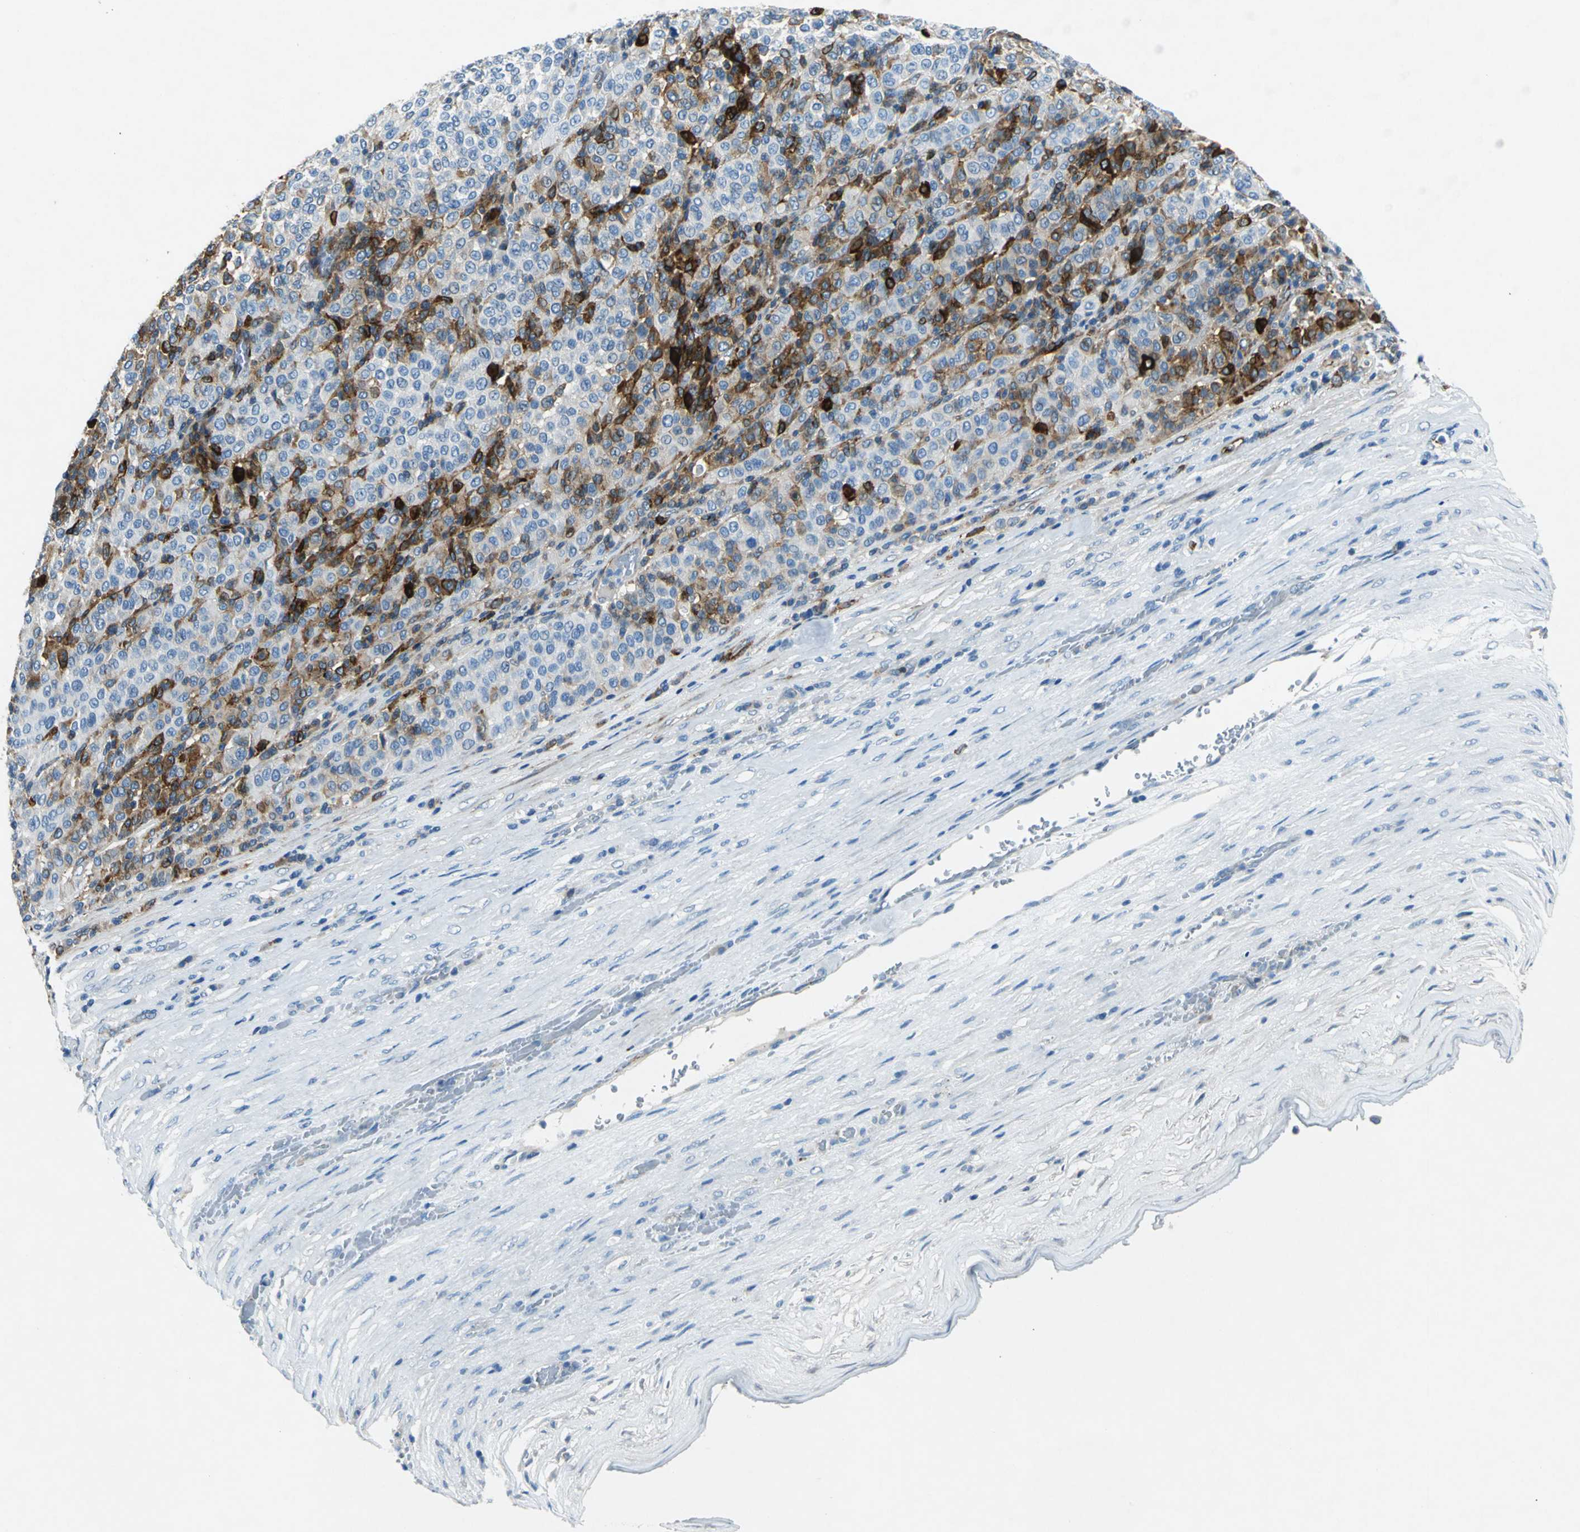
{"staining": {"intensity": "strong", "quantity": "<25%", "location": "cytoplasmic/membranous"}, "tissue": "melanoma", "cell_type": "Tumor cells", "image_type": "cancer", "snomed": [{"axis": "morphology", "description": "Malignant melanoma, Metastatic site"}, {"axis": "topography", "description": "Pancreas"}], "caption": "Immunohistochemistry (DAB) staining of human melanoma displays strong cytoplasmic/membranous protein positivity in about <25% of tumor cells.", "gene": "RPS13", "patient": {"sex": "female", "age": 30}}